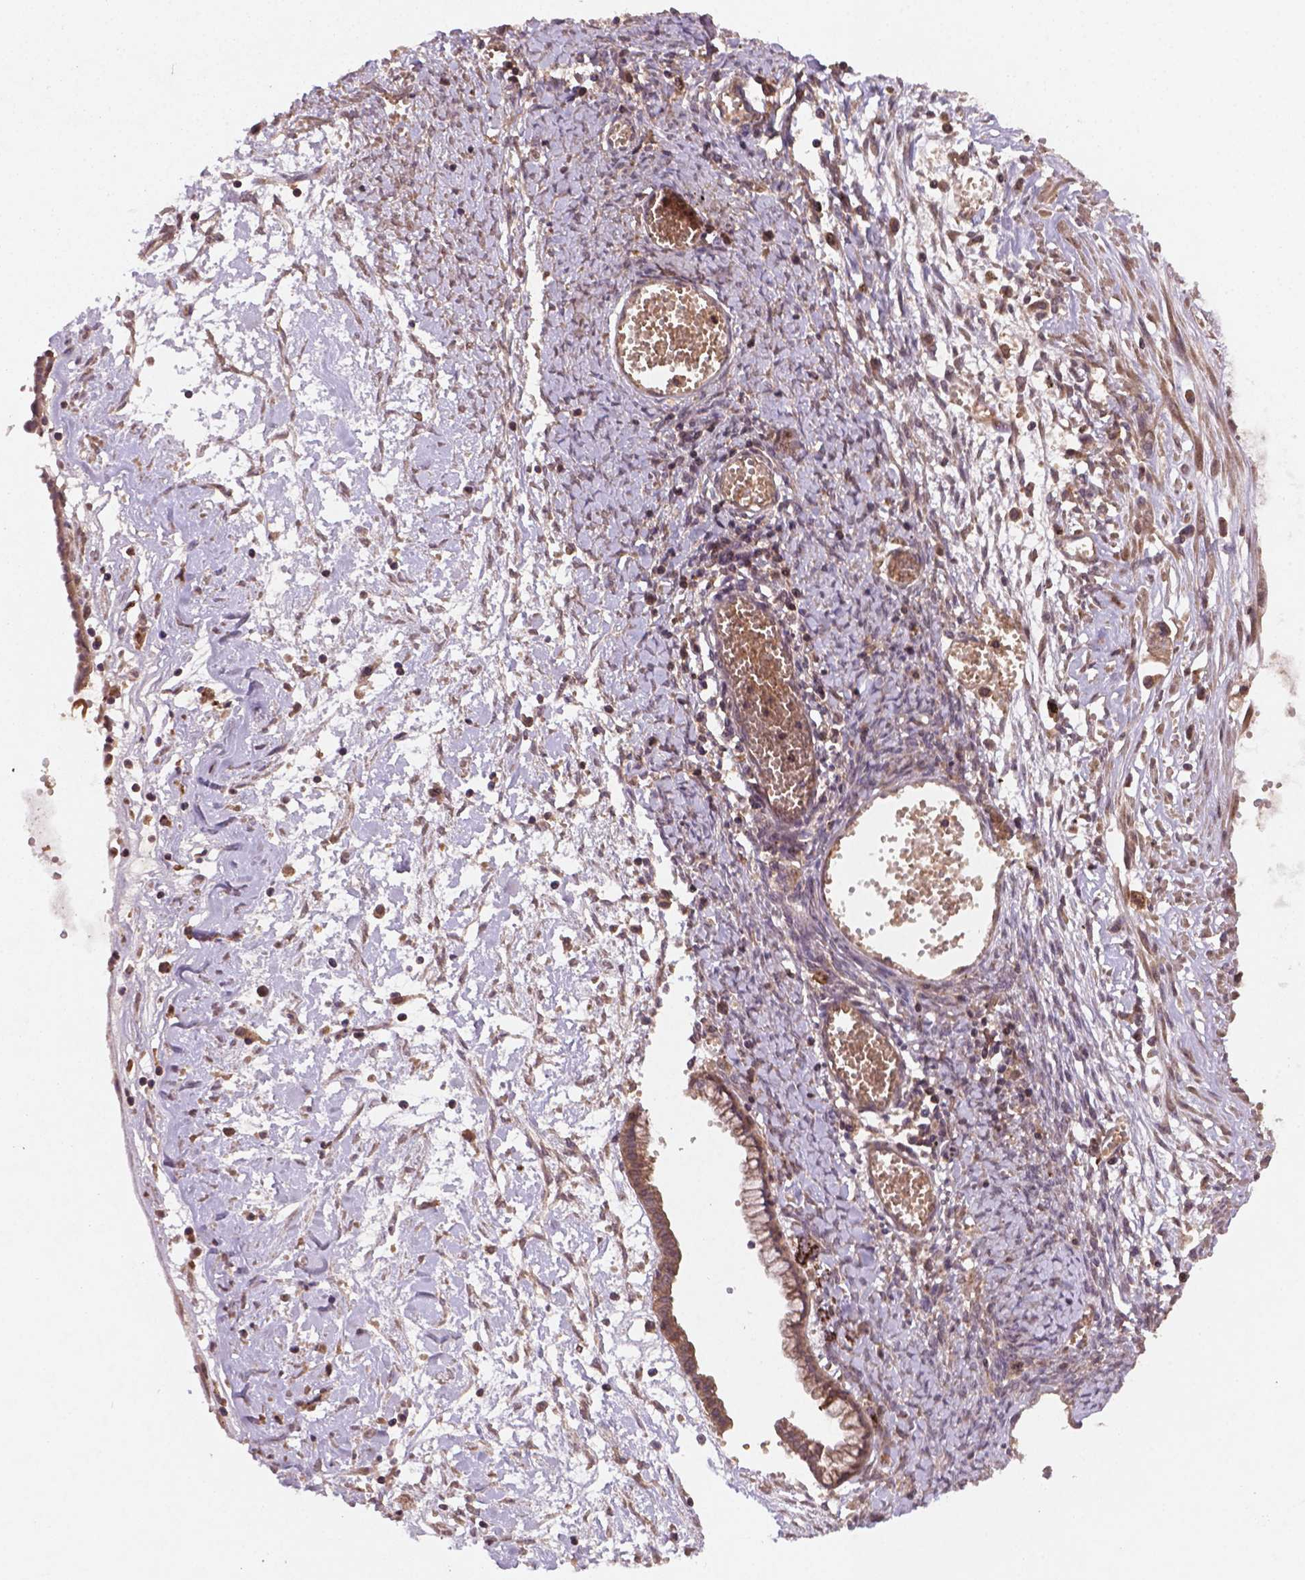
{"staining": {"intensity": "weak", "quantity": ">75%", "location": "cytoplasmic/membranous"}, "tissue": "ovarian cancer", "cell_type": "Tumor cells", "image_type": "cancer", "snomed": [{"axis": "morphology", "description": "Cystadenocarcinoma, mucinous, NOS"}, {"axis": "topography", "description": "Ovary"}], "caption": "Weak cytoplasmic/membranous expression for a protein is seen in about >75% of tumor cells of ovarian cancer (mucinous cystadenocarcinoma) using IHC.", "gene": "NIPAL2", "patient": {"sex": "female", "age": 67}}